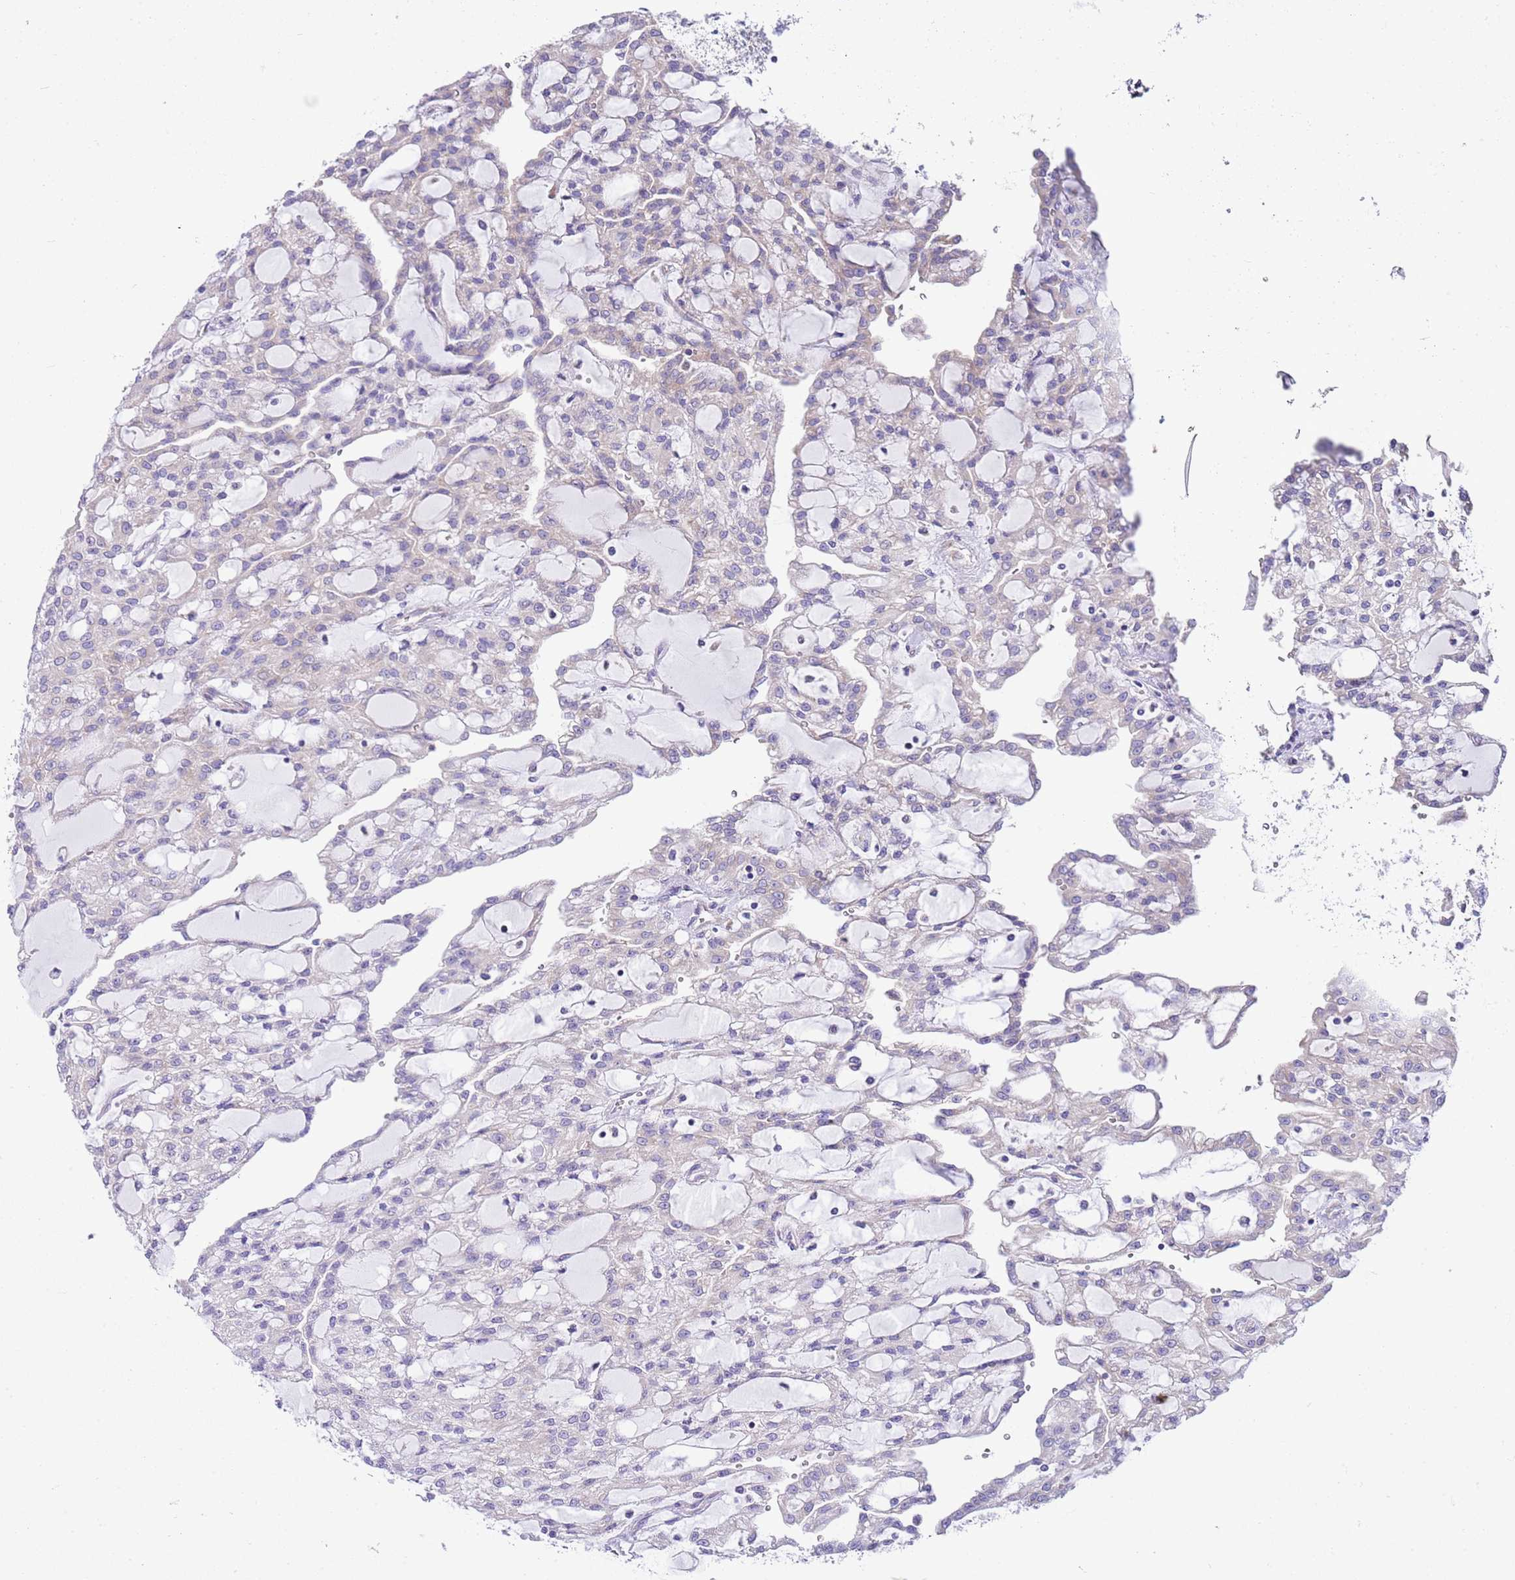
{"staining": {"intensity": "negative", "quantity": "none", "location": "none"}, "tissue": "renal cancer", "cell_type": "Tumor cells", "image_type": "cancer", "snomed": [{"axis": "morphology", "description": "Adenocarcinoma, NOS"}, {"axis": "topography", "description": "Kidney"}], "caption": "This is an immunohistochemistry image of human renal adenocarcinoma. There is no staining in tumor cells.", "gene": "RPS10", "patient": {"sex": "male", "age": 63}}